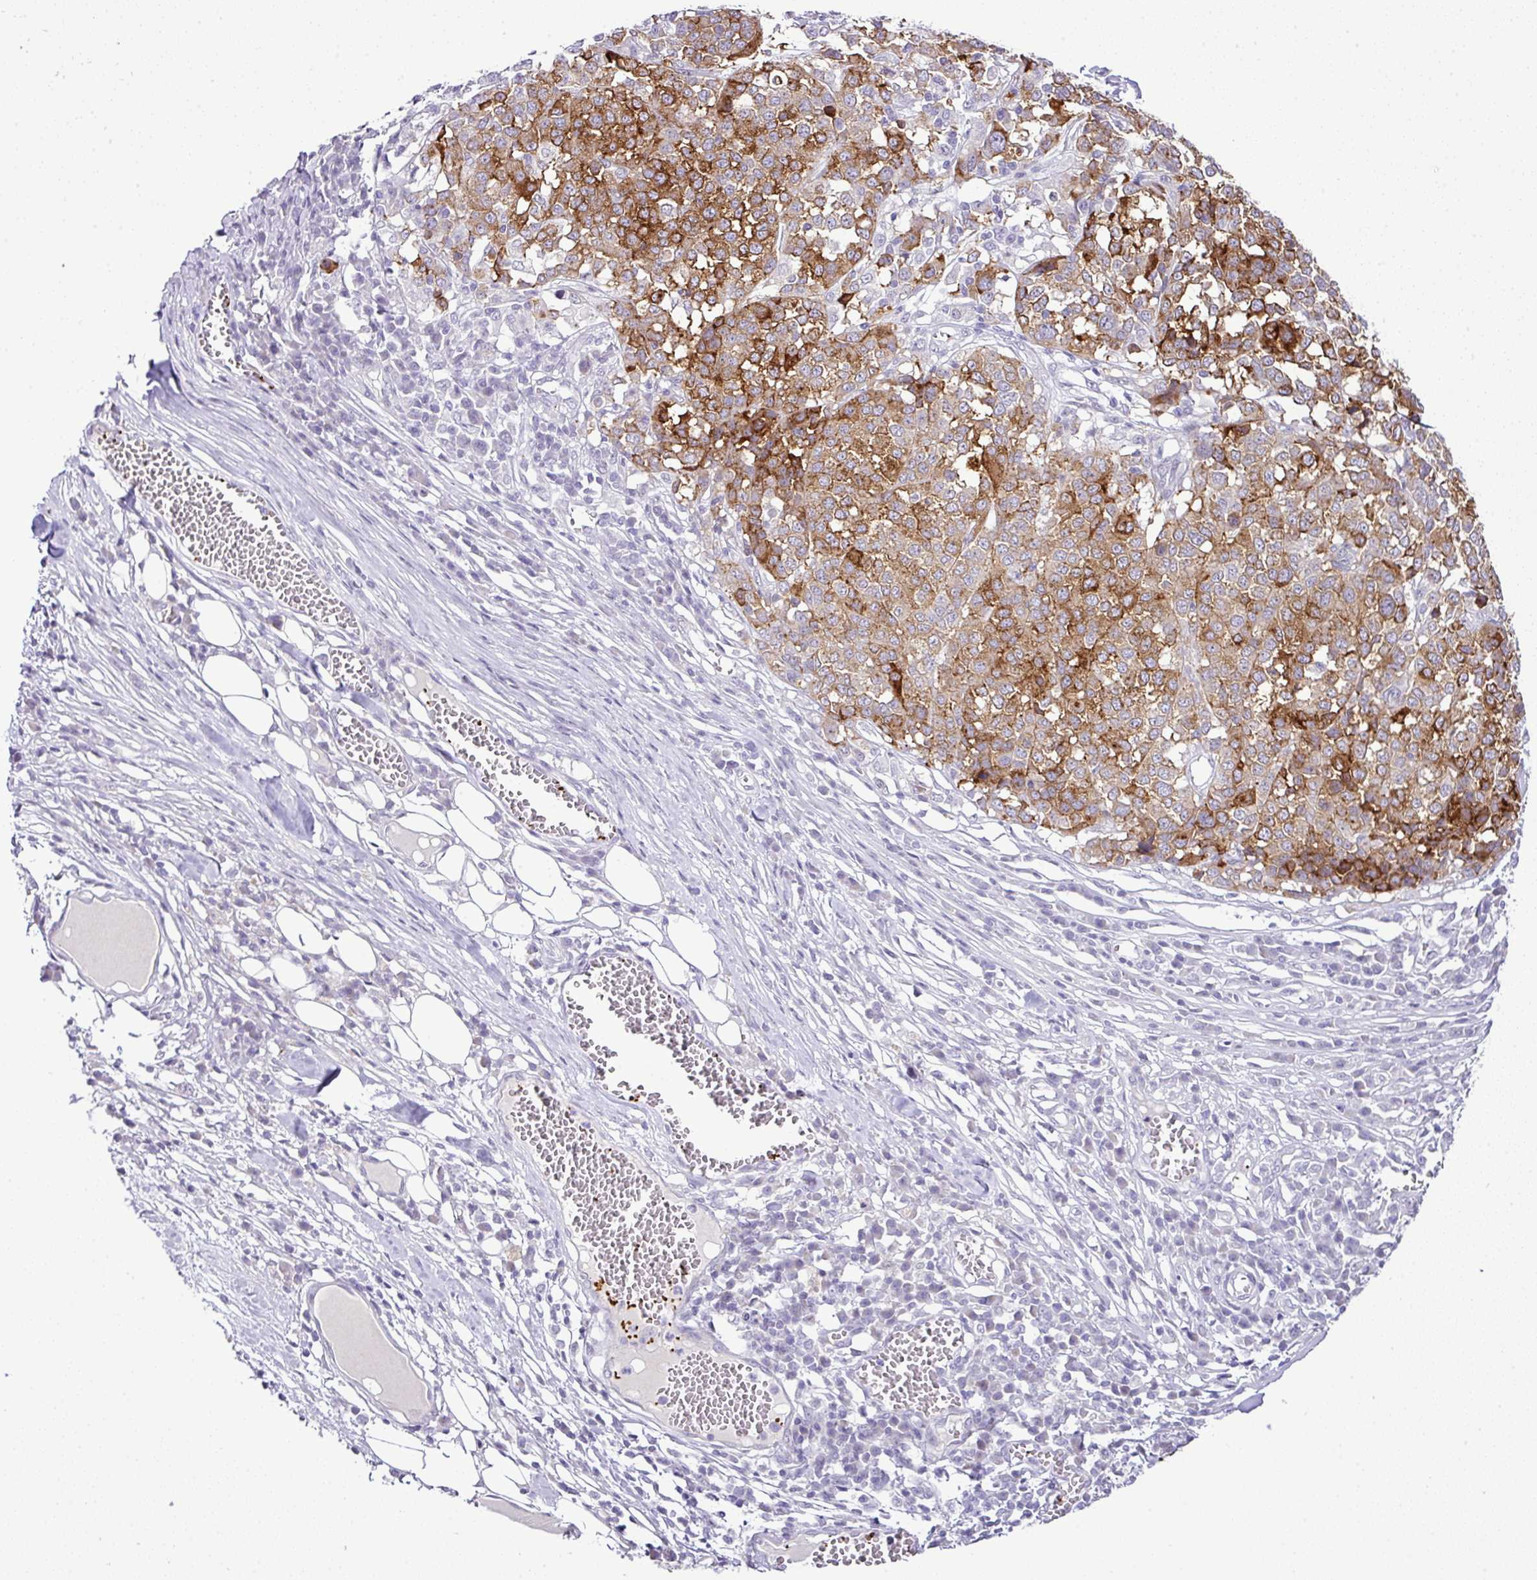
{"staining": {"intensity": "strong", "quantity": "25%-75%", "location": "cytoplasmic/membranous"}, "tissue": "melanoma", "cell_type": "Tumor cells", "image_type": "cancer", "snomed": [{"axis": "morphology", "description": "Malignant melanoma, Metastatic site"}, {"axis": "topography", "description": "Lymph node"}], "caption": "Immunohistochemical staining of melanoma shows strong cytoplasmic/membranous protein positivity in about 25%-75% of tumor cells.", "gene": "CMTM5", "patient": {"sex": "male", "age": 44}}